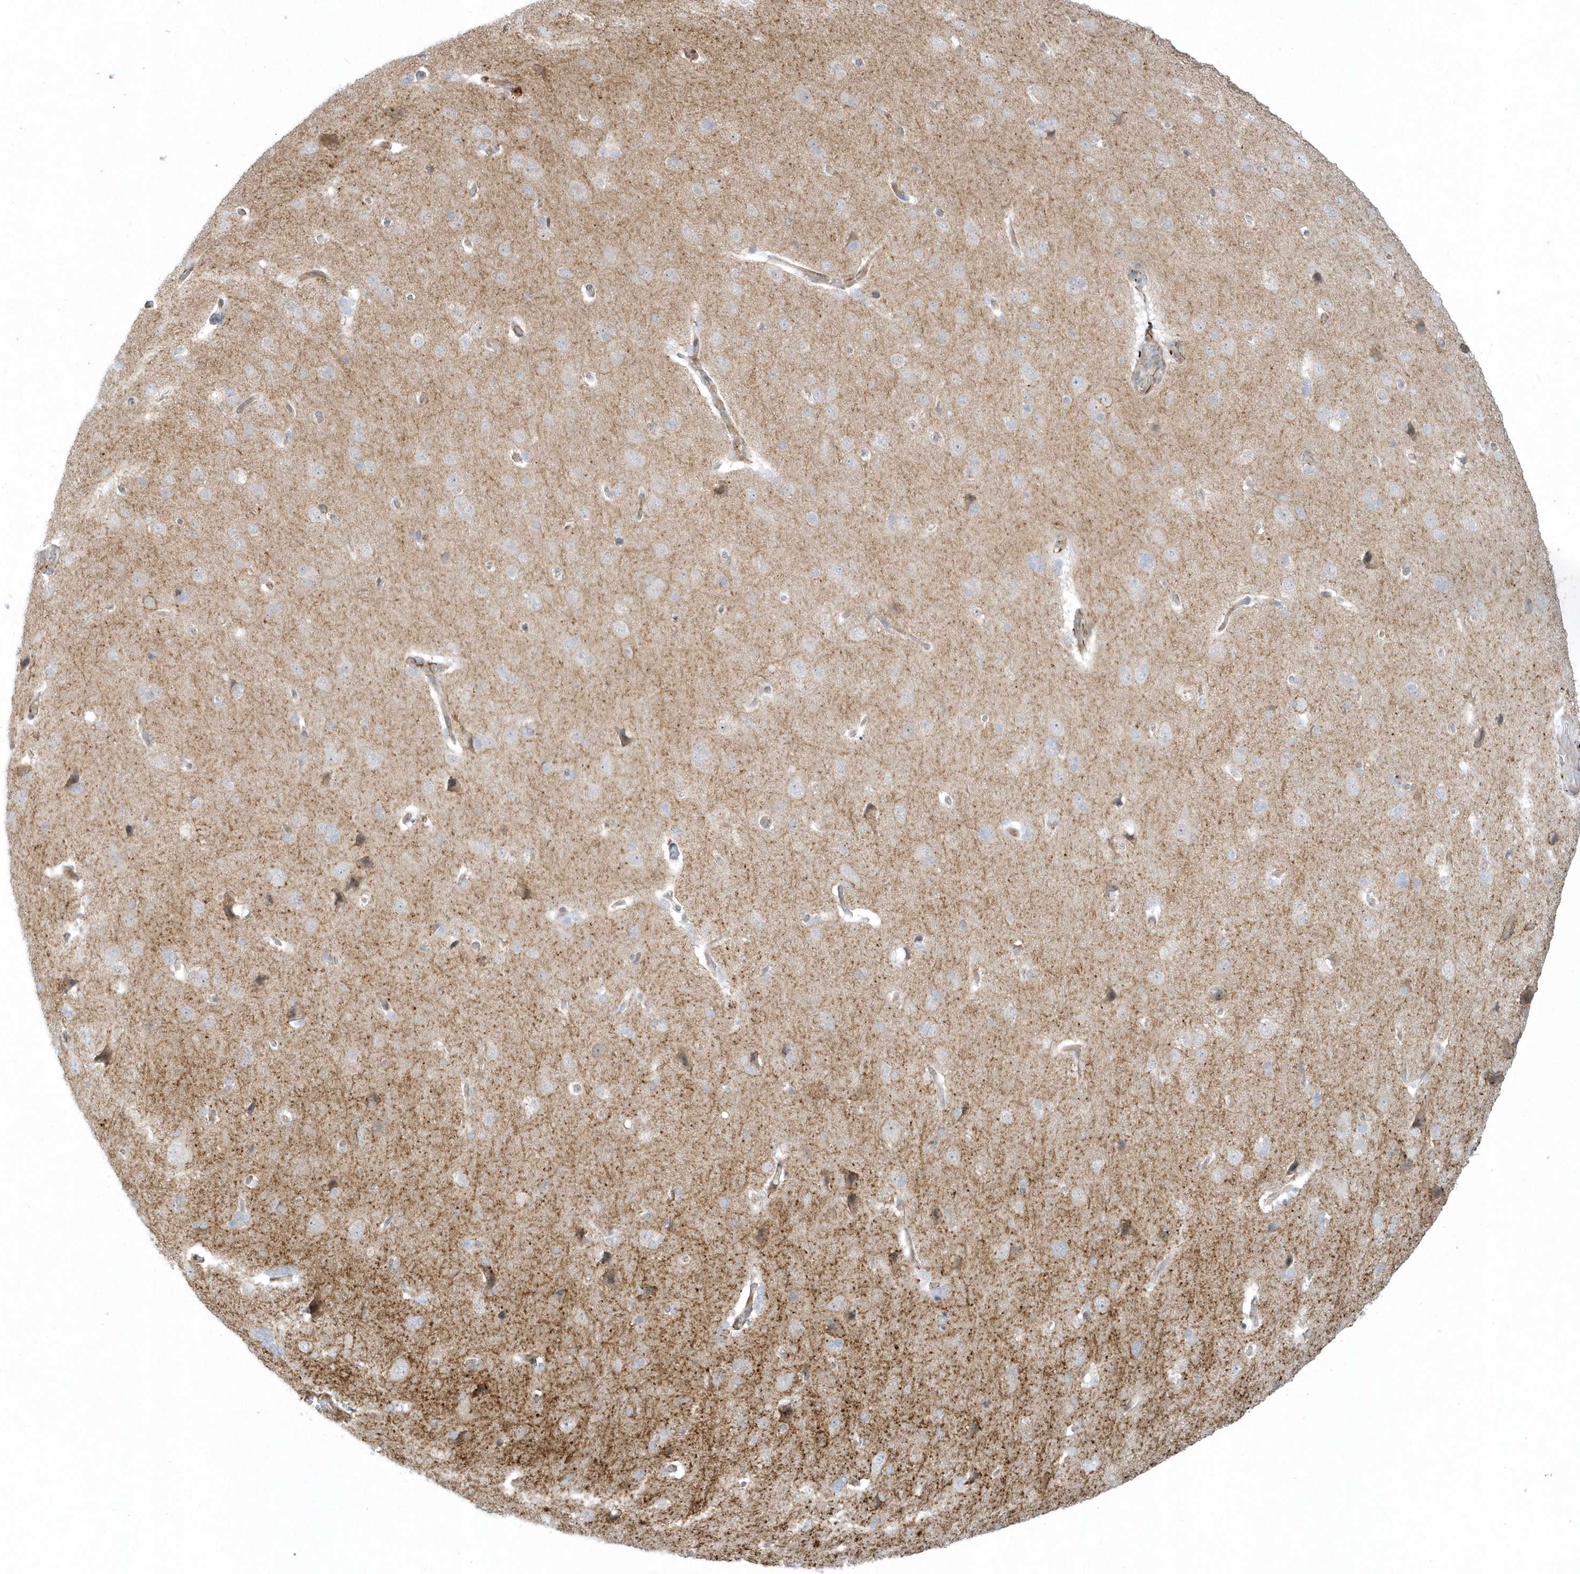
{"staining": {"intensity": "negative", "quantity": "none", "location": "none"}, "tissue": "cerebral cortex", "cell_type": "Endothelial cells", "image_type": "normal", "snomed": [{"axis": "morphology", "description": "Normal tissue, NOS"}, {"axis": "topography", "description": "Cerebral cortex"}], "caption": "Histopathology image shows no protein expression in endothelial cells of unremarkable cerebral cortex.", "gene": "MASP2", "patient": {"sex": "male", "age": 62}}